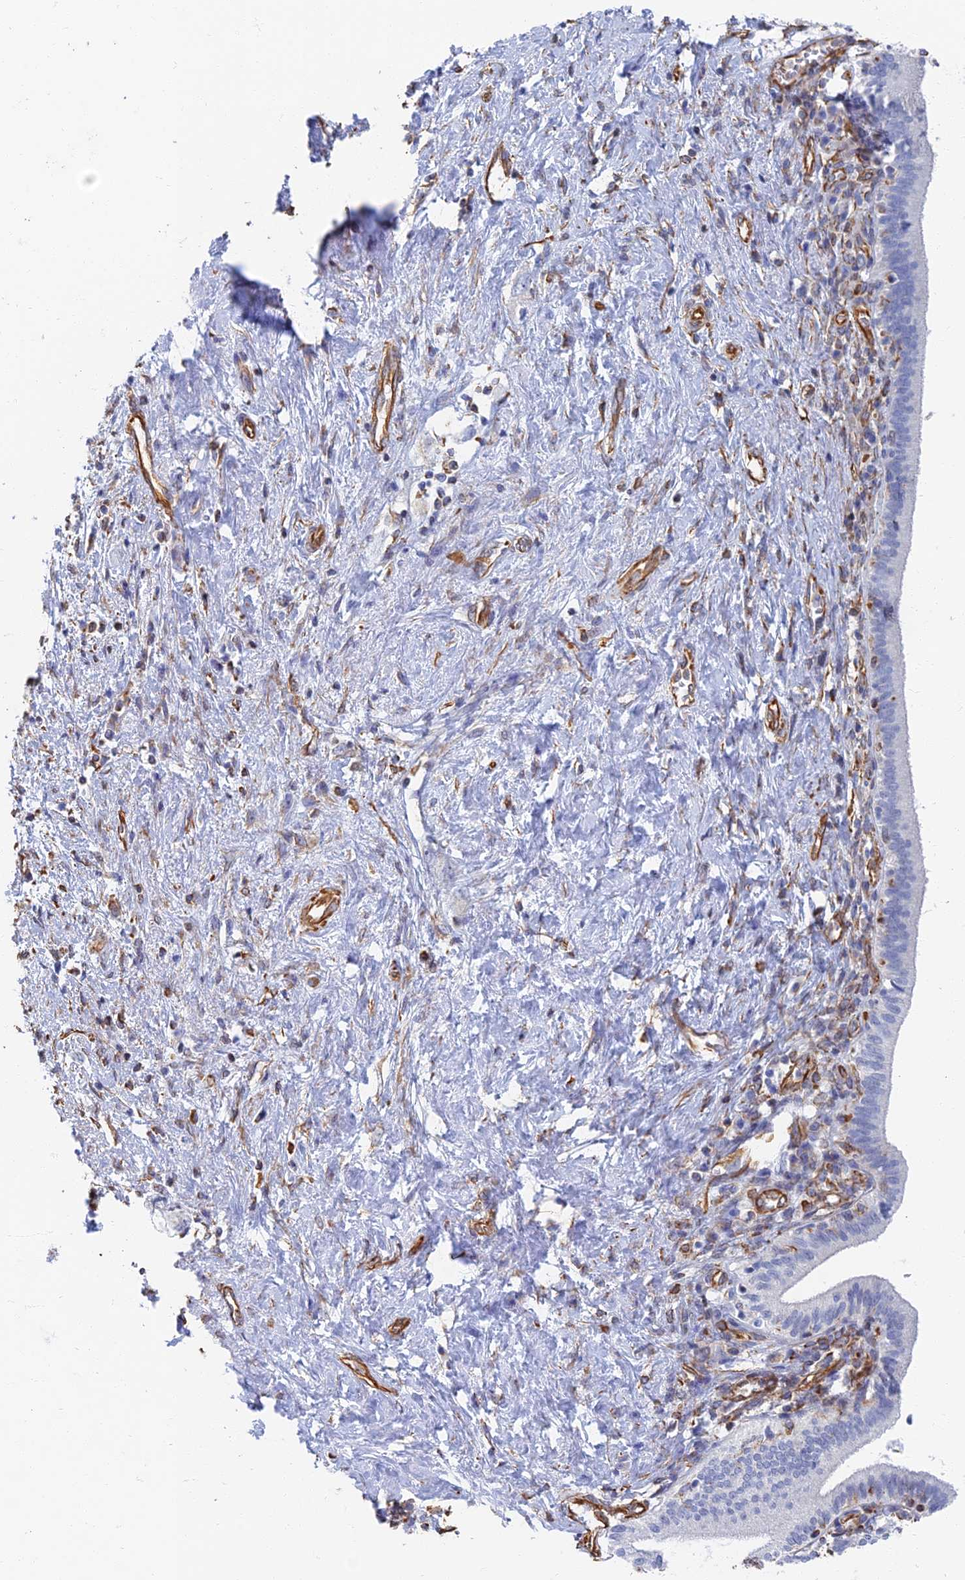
{"staining": {"intensity": "negative", "quantity": "none", "location": "none"}, "tissue": "pancreatic cancer", "cell_type": "Tumor cells", "image_type": "cancer", "snomed": [{"axis": "morphology", "description": "Adenocarcinoma, NOS"}, {"axis": "topography", "description": "Pancreas"}], "caption": "High power microscopy histopathology image of an immunohistochemistry micrograph of pancreatic cancer (adenocarcinoma), revealing no significant staining in tumor cells.", "gene": "RMC1", "patient": {"sex": "female", "age": 73}}